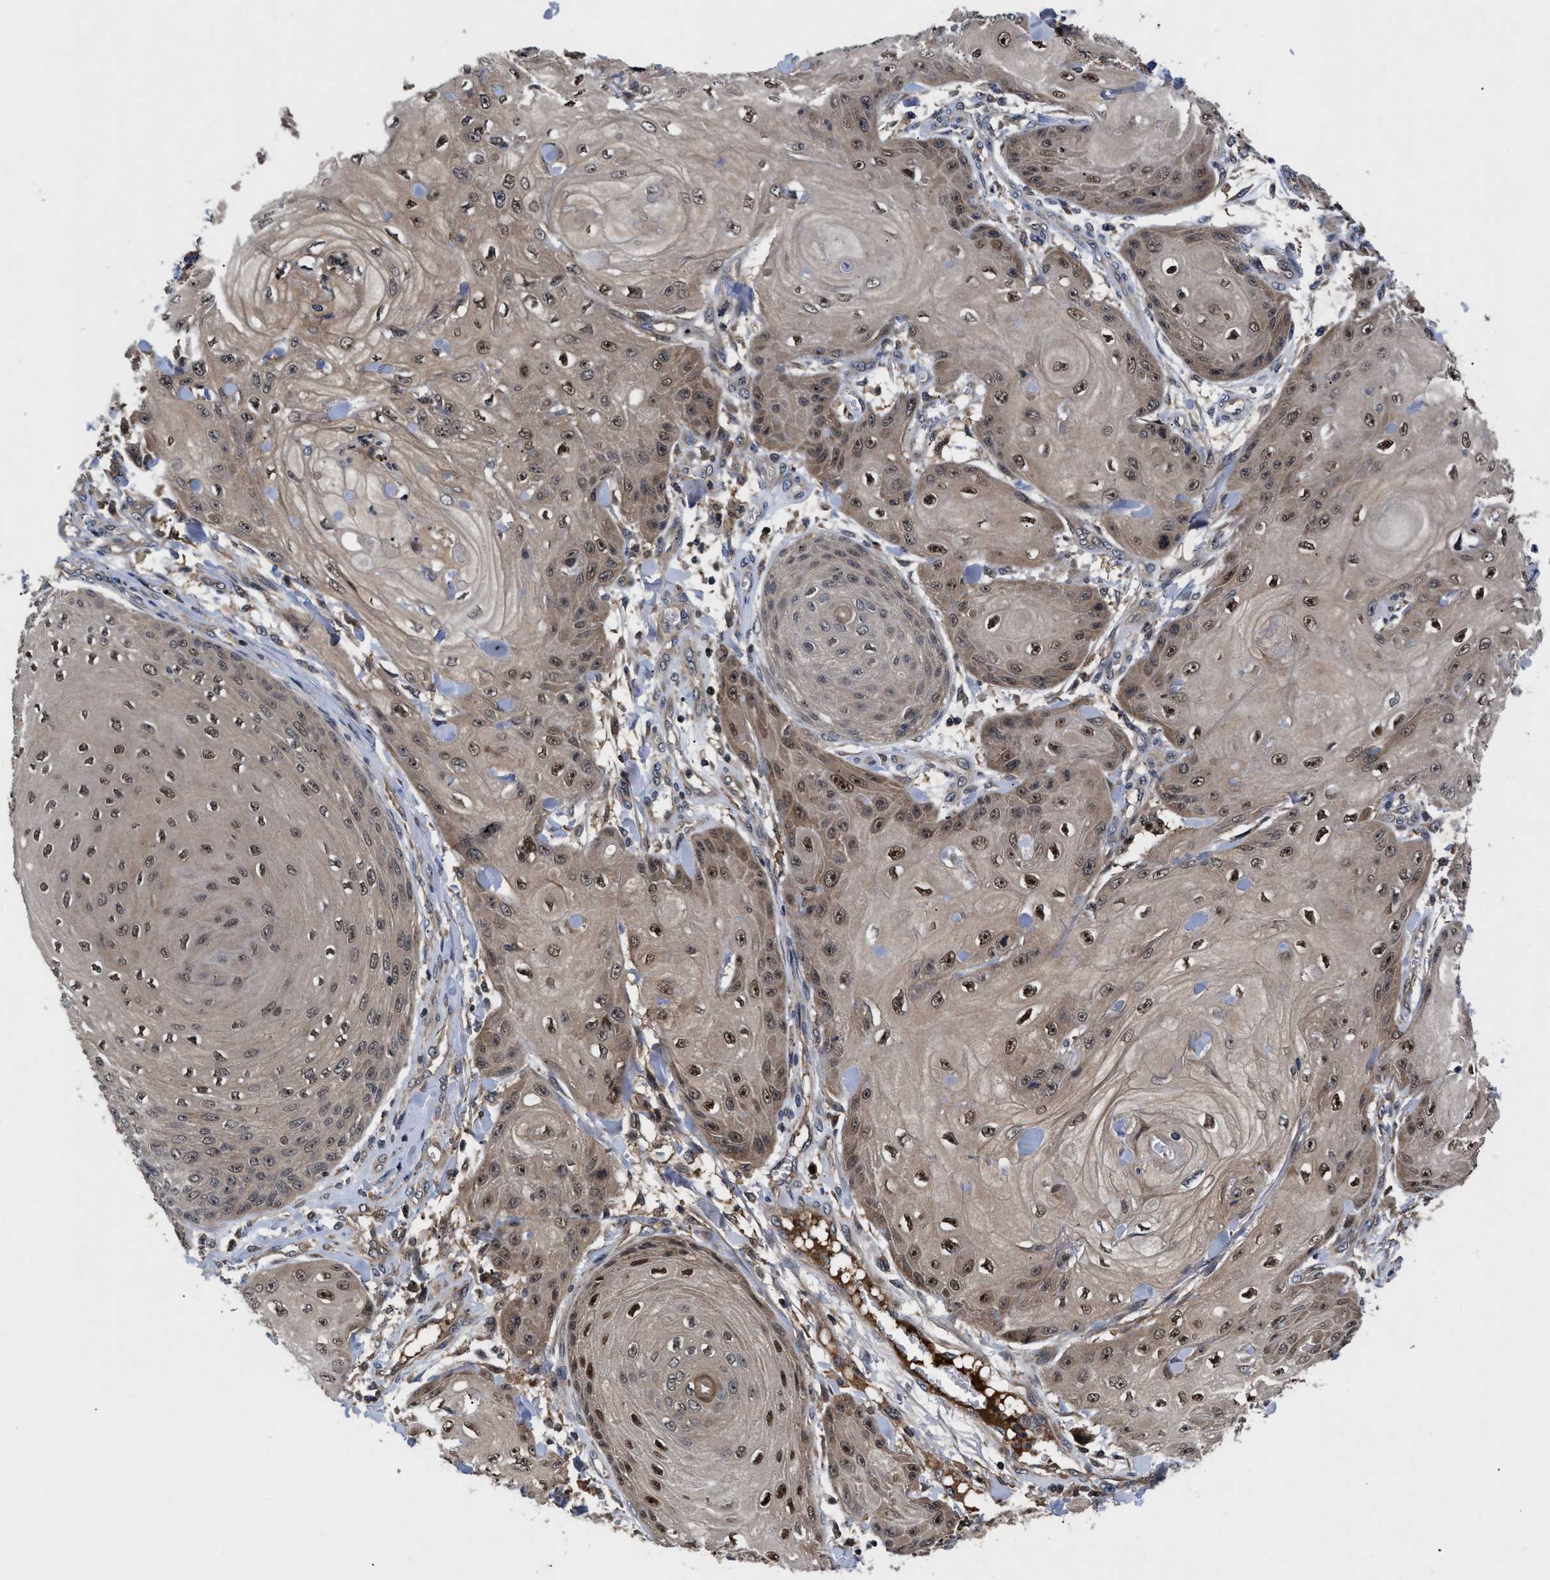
{"staining": {"intensity": "moderate", "quantity": ">75%", "location": "cytoplasmic/membranous,nuclear"}, "tissue": "skin cancer", "cell_type": "Tumor cells", "image_type": "cancer", "snomed": [{"axis": "morphology", "description": "Squamous cell carcinoma, NOS"}, {"axis": "topography", "description": "Skin"}], "caption": "About >75% of tumor cells in human skin cancer (squamous cell carcinoma) reveal moderate cytoplasmic/membranous and nuclear protein staining as visualized by brown immunohistochemical staining.", "gene": "FAM200A", "patient": {"sex": "male", "age": 74}}